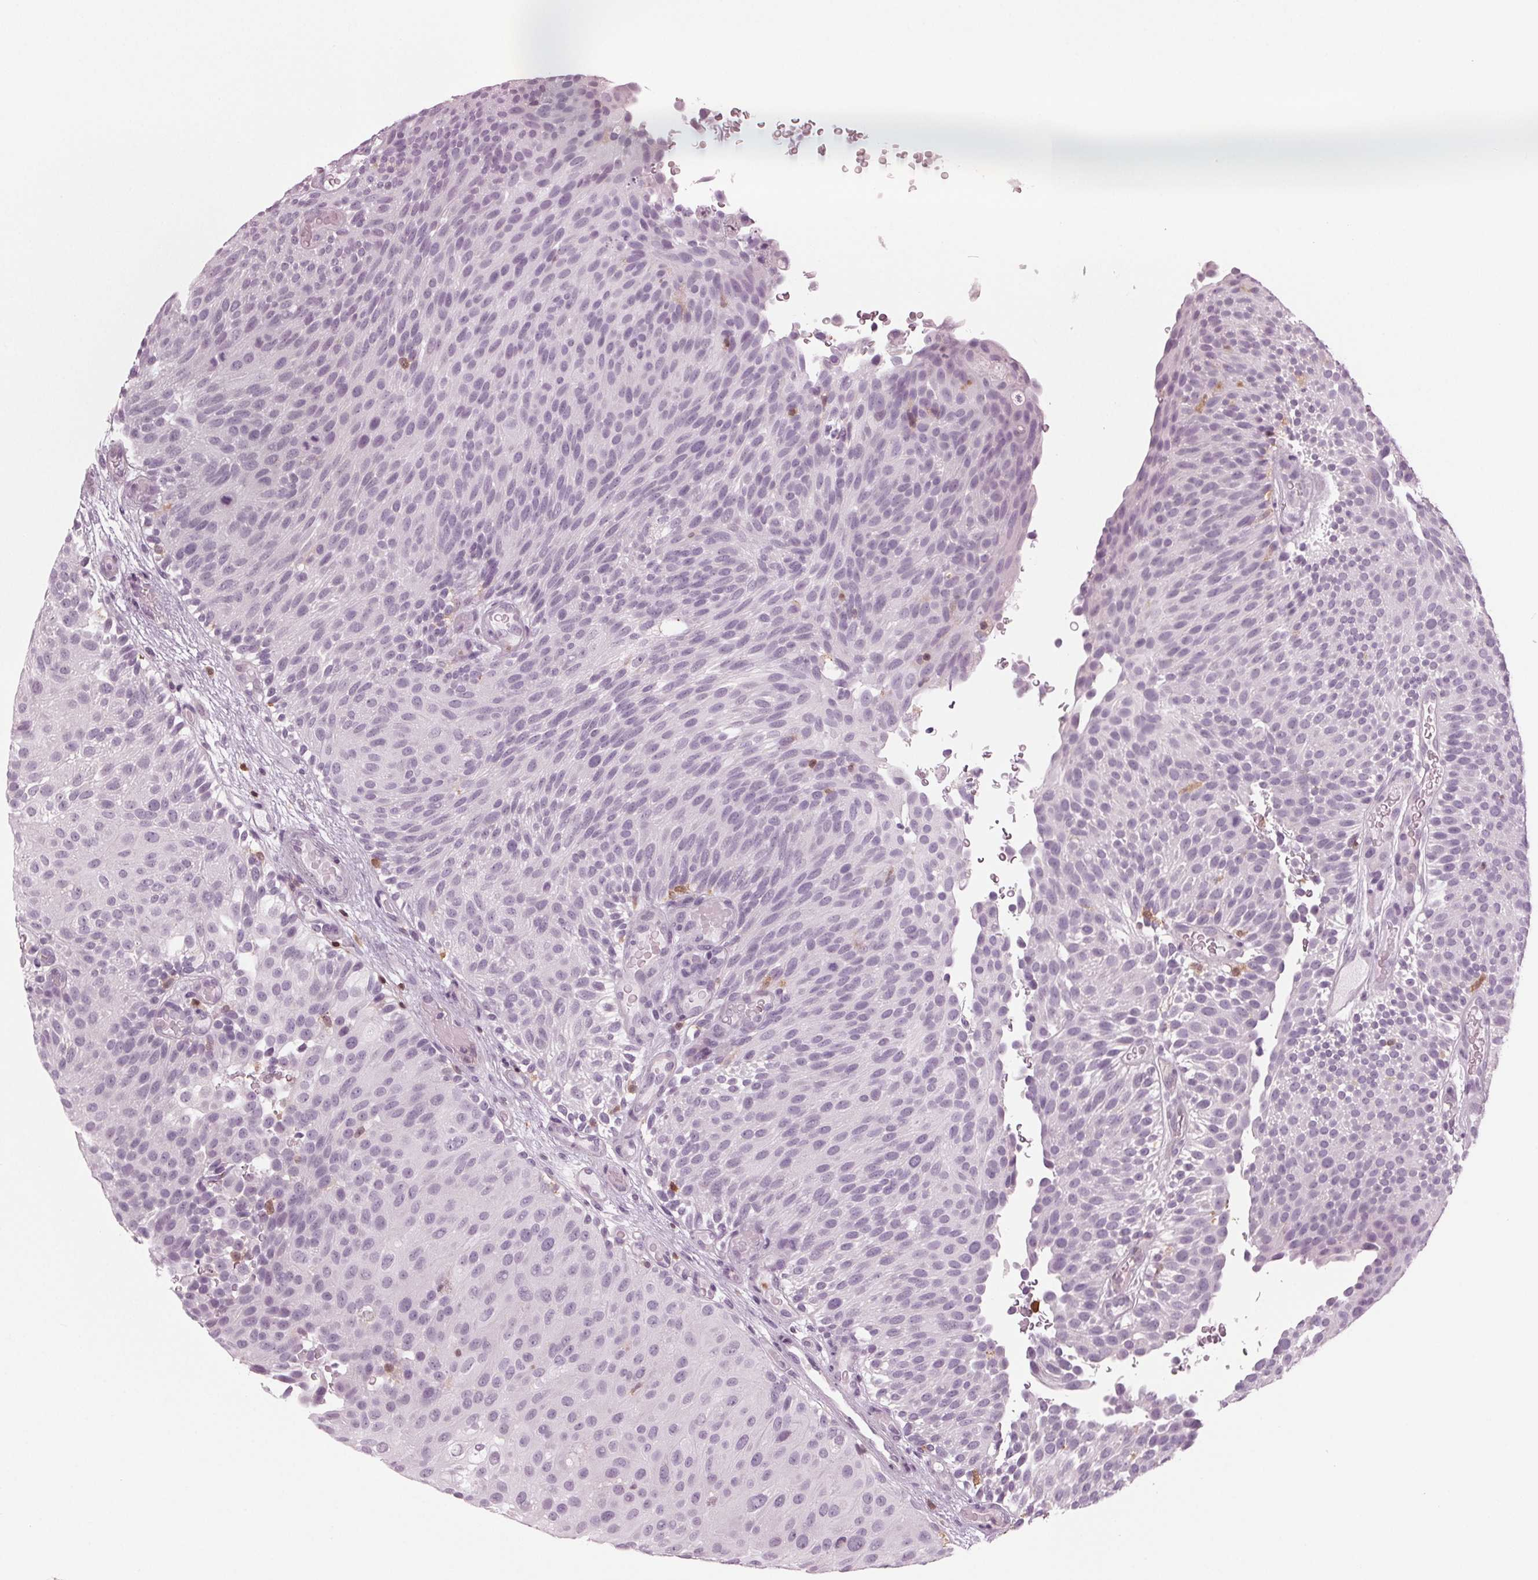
{"staining": {"intensity": "negative", "quantity": "none", "location": "none"}, "tissue": "urothelial cancer", "cell_type": "Tumor cells", "image_type": "cancer", "snomed": [{"axis": "morphology", "description": "Urothelial carcinoma, Low grade"}, {"axis": "topography", "description": "Urinary bladder"}], "caption": "IHC of human urothelial cancer reveals no expression in tumor cells.", "gene": "BTLA", "patient": {"sex": "male", "age": 78}}